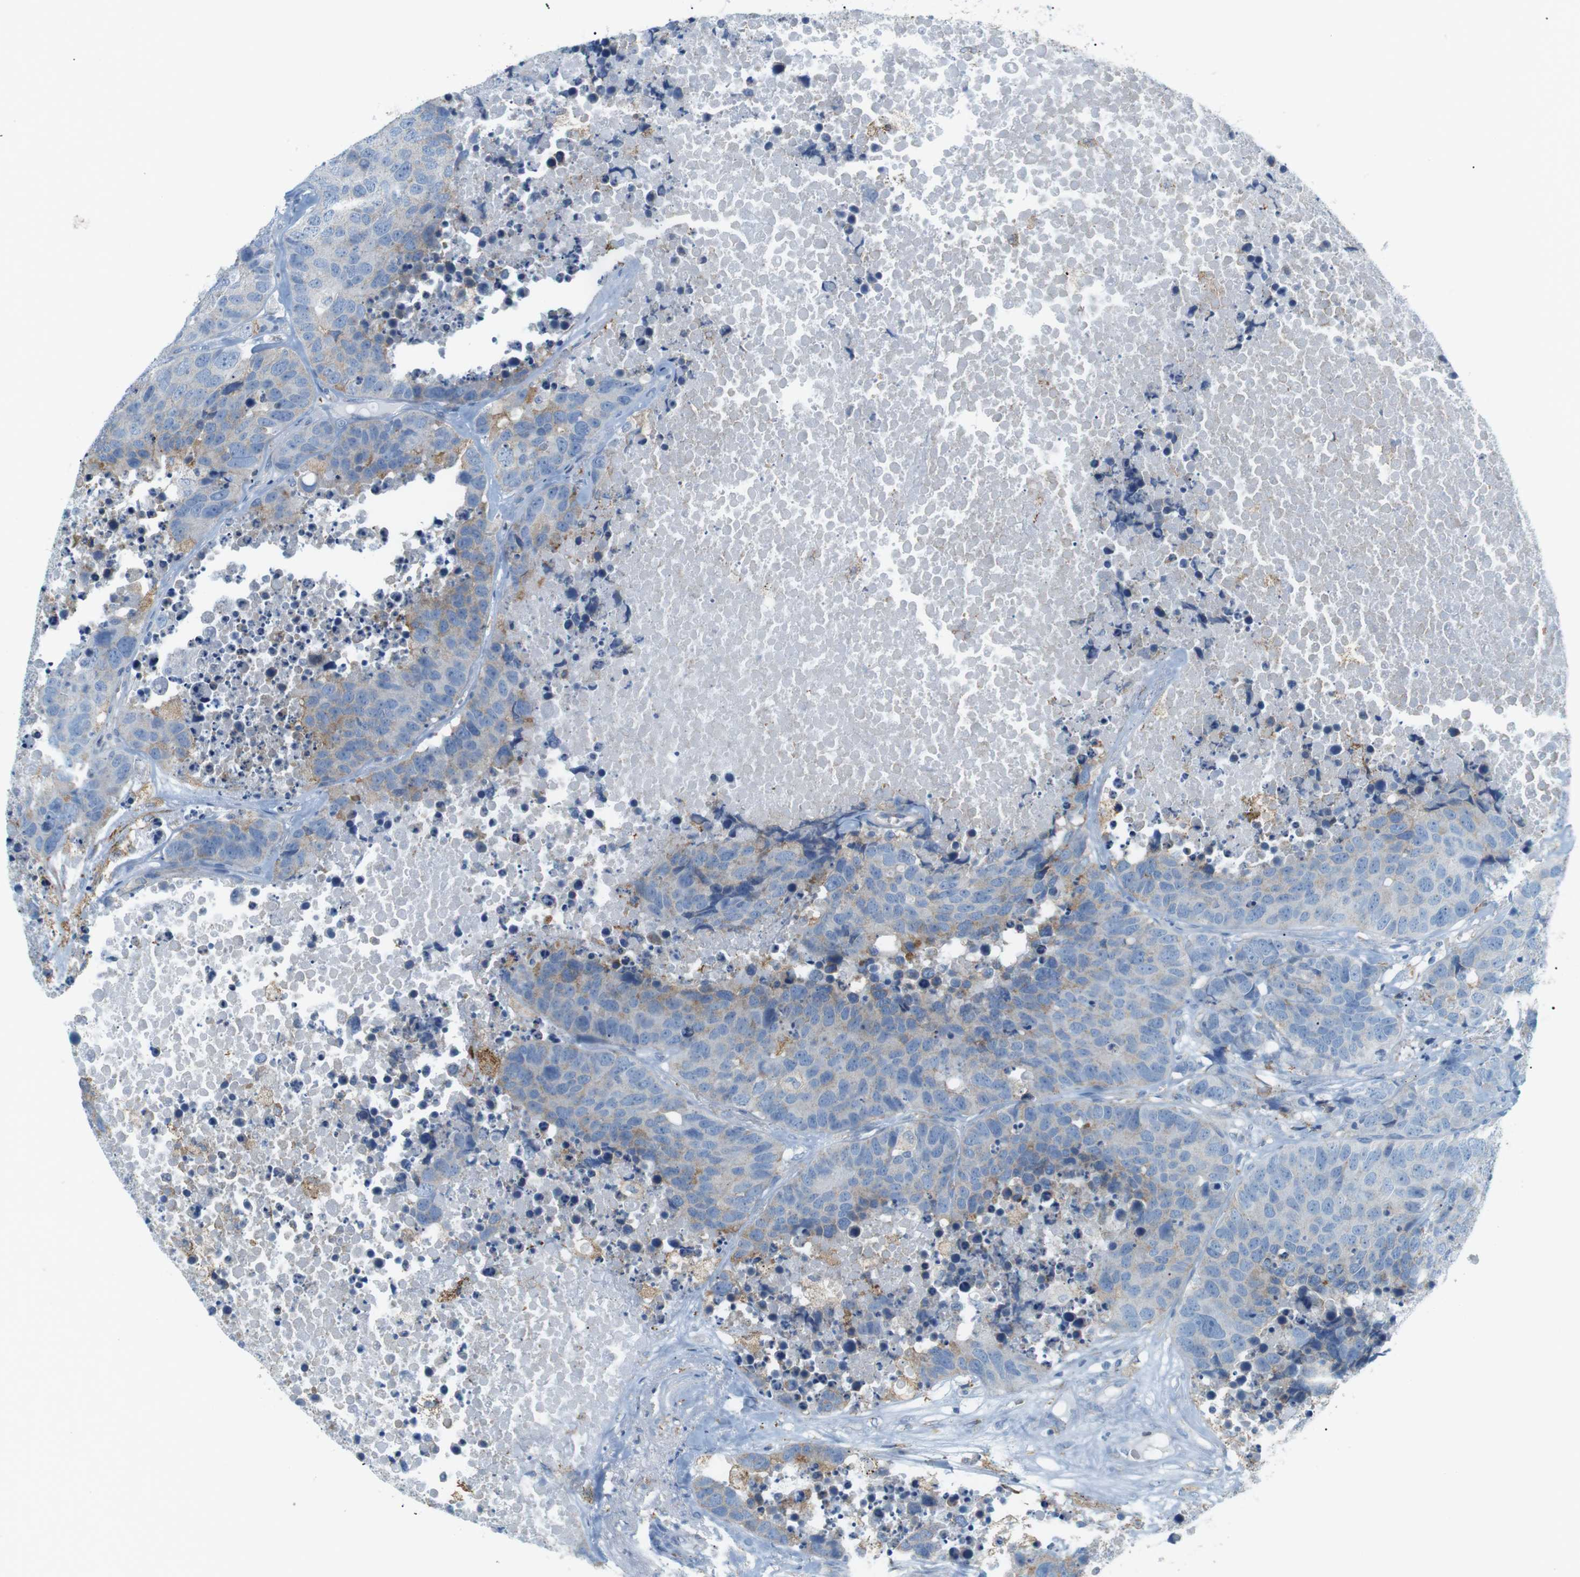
{"staining": {"intensity": "negative", "quantity": "none", "location": "none"}, "tissue": "carcinoid", "cell_type": "Tumor cells", "image_type": "cancer", "snomed": [{"axis": "morphology", "description": "Carcinoid, malignant, NOS"}, {"axis": "topography", "description": "Lung"}], "caption": "An IHC histopathology image of carcinoid is shown. There is no staining in tumor cells of carcinoid. Brightfield microscopy of immunohistochemistry stained with DAB (brown) and hematoxylin (blue), captured at high magnification.", "gene": "VAMP1", "patient": {"sex": "male", "age": 60}}